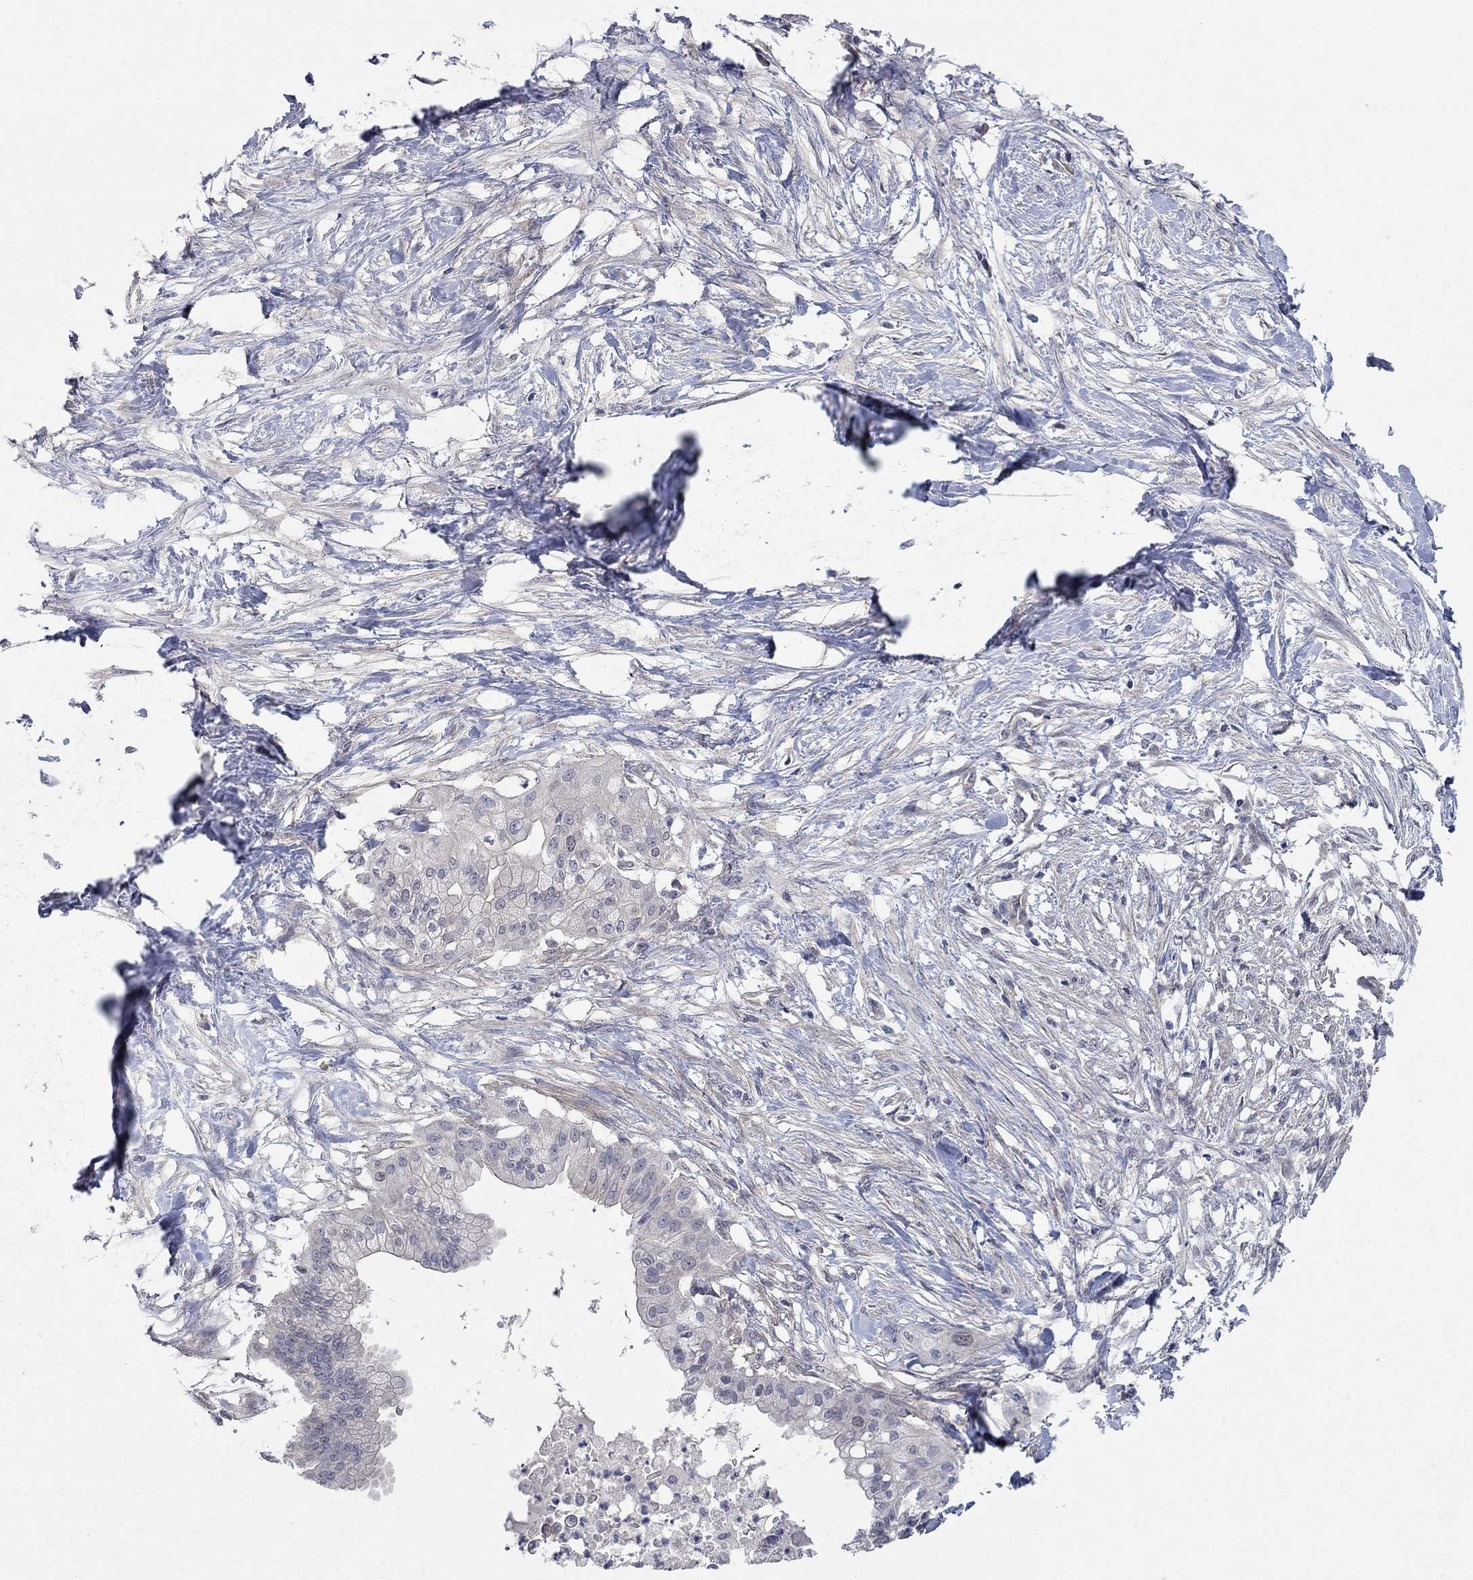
{"staining": {"intensity": "negative", "quantity": "none", "location": "none"}, "tissue": "pancreatic cancer", "cell_type": "Tumor cells", "image_type": "cancer", "snomed": [{"axis": "morphology", "description": "Normal tissue, NOS"}, {"axis": "morphology", "description": "Adenocarcinoma, NOS"}, {"axis": "topography", "description": "Pancreas"}], "caption": "Pancreatic cancer was stained to show a protein in brown. There is no significant staining in tumor cells.", "gene": "WASF3", "patient": {"sex": "female", "age": 58}}